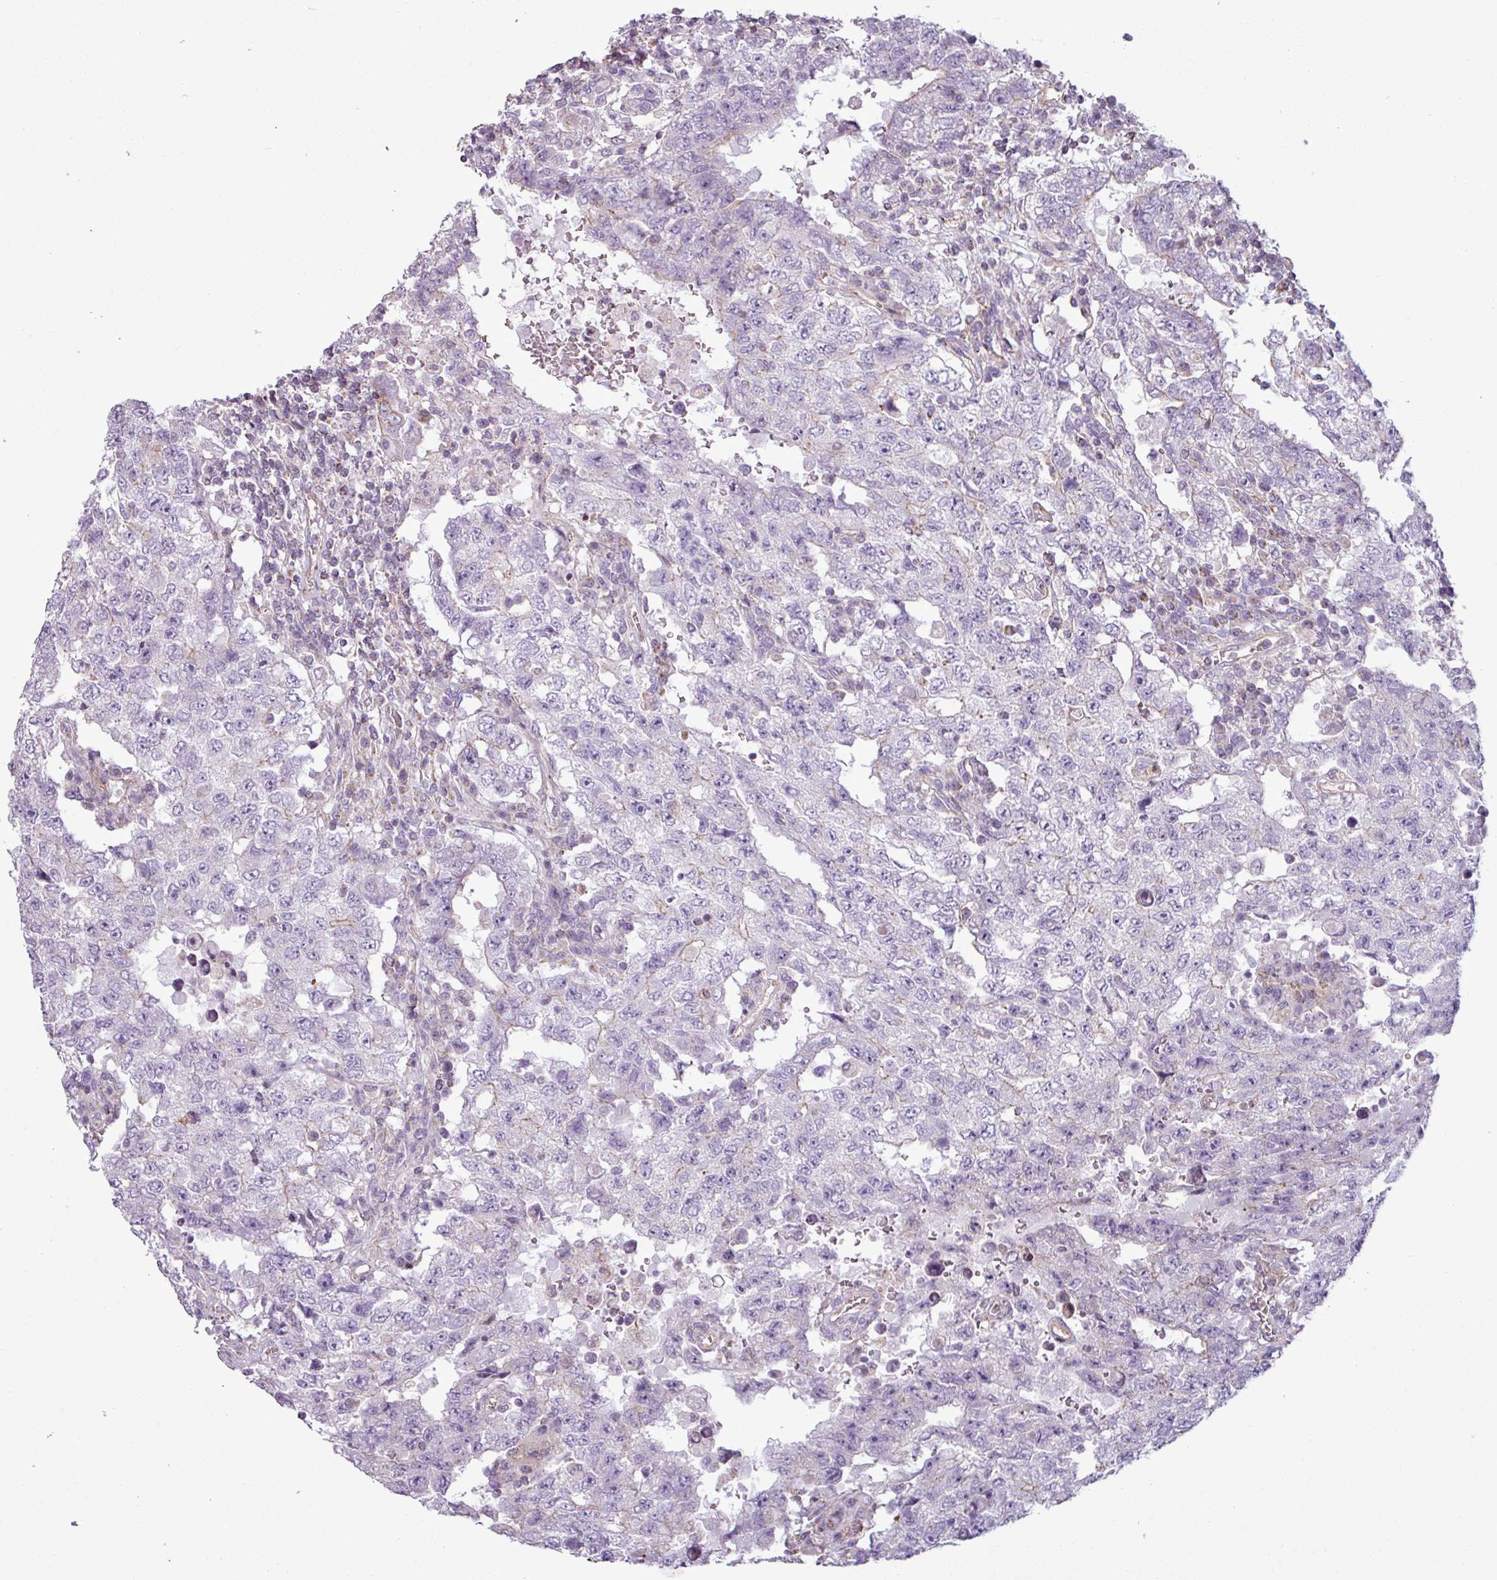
{"staining": {"intensity": "negative", "quantity": "none", "location": "none"}, "tissue": "testis cancer", "cell_type": "Tumor cells", "image_type": "cancer", "snomed": [{"axis": "morphology", "description": "Carcinoma, Embryonal, NOS"}, {"axis": "topography", "description": "Testis"}], "caption": "The immunohistochemistry histopathology image has no significant positivity in tumor cells of embryonal carcinoma (testis) tissue. (Stains: DAB (3,3'-diaminobenzidine) IHC with hematoxylin counter stain, Microscopy: brightfield microscopy at high magnification).", "gene": "BTN2A2", "patient": {"sex": "male", "age": 26}}